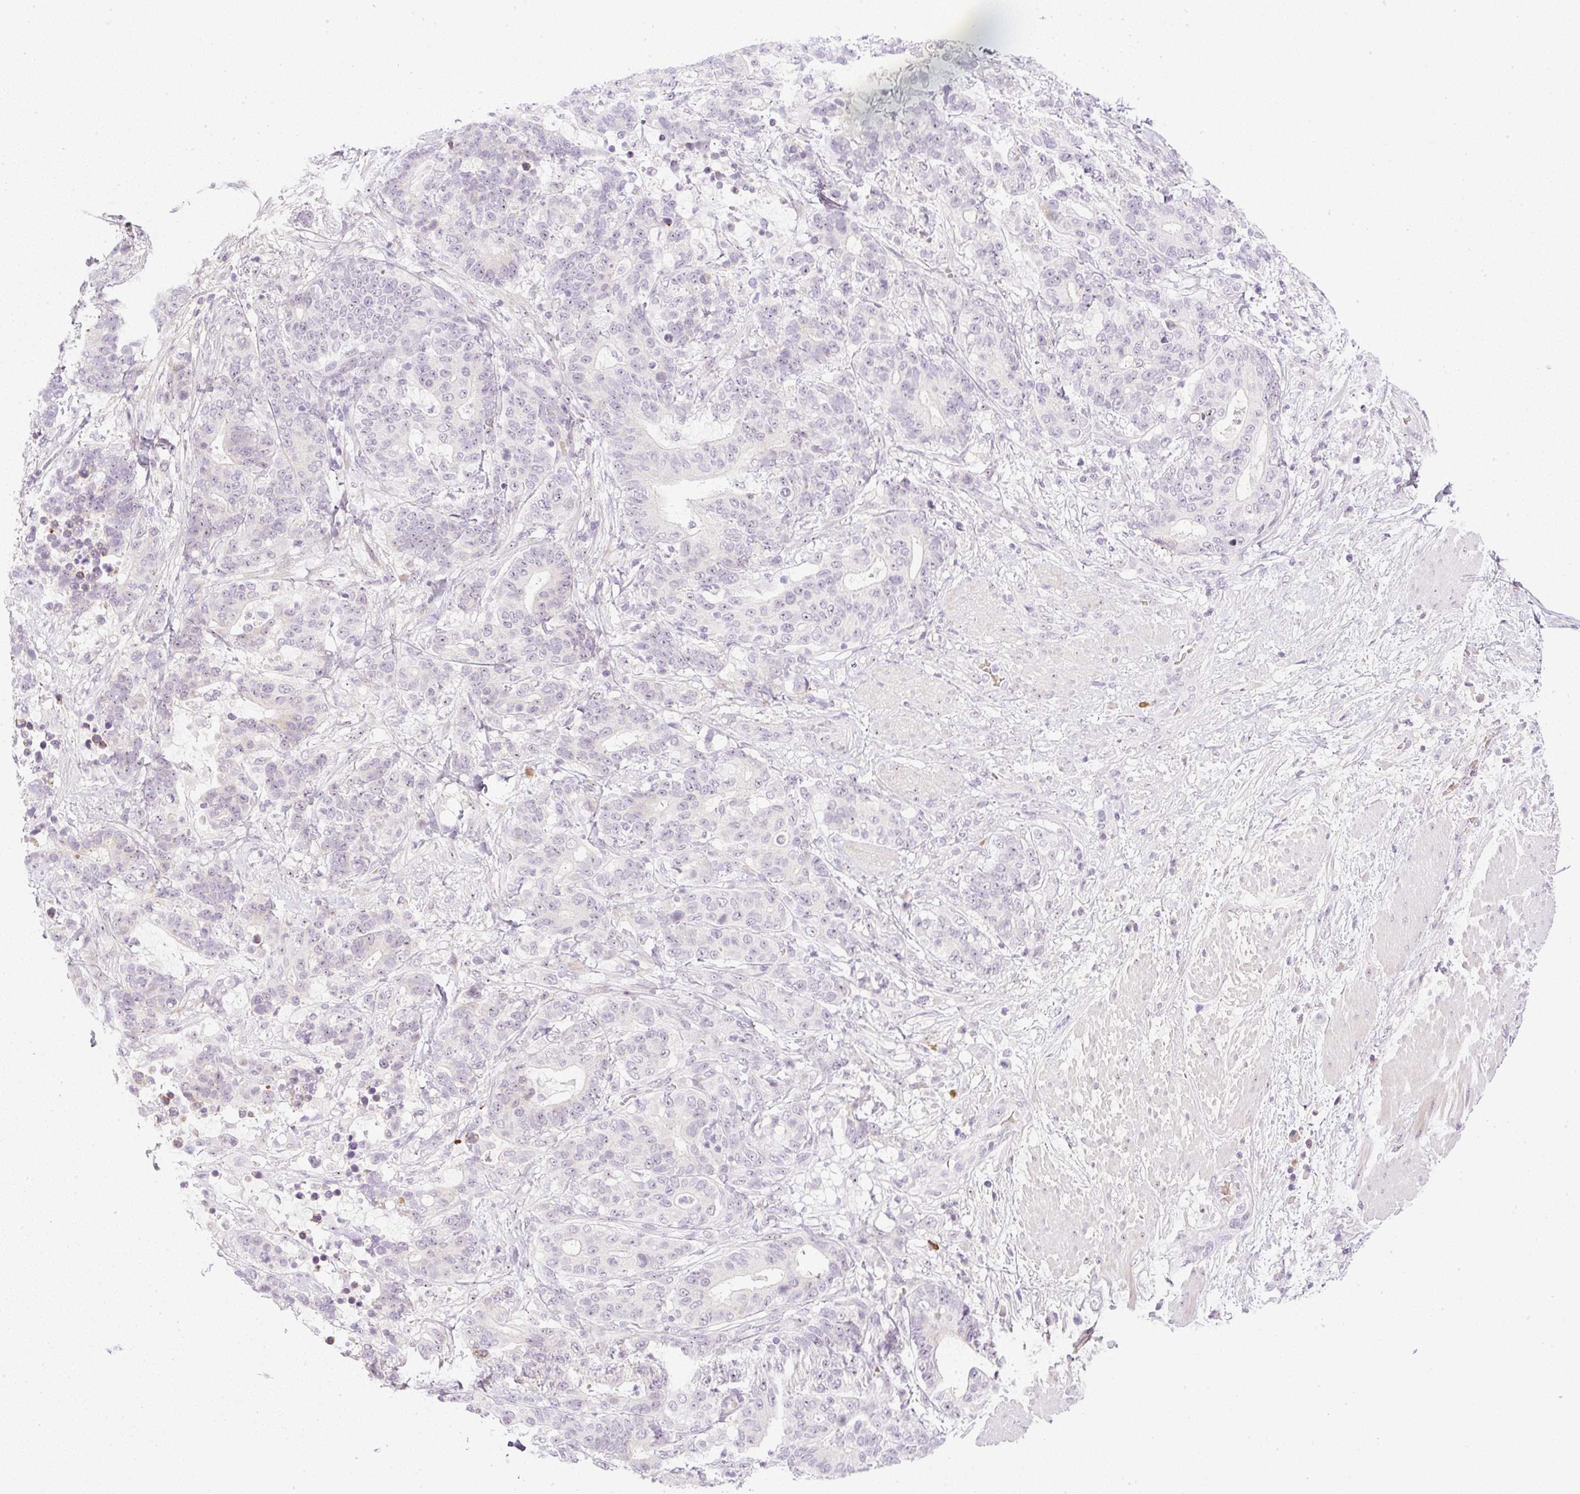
{"staining": {"intensity": "weak", "quantity": "<25%", "location": "cytoplasmic/membranous,nuclear"}, "tissue": "stomach cancer", "cell_type": "Tumor cells", "image_type": "cancer", "snomed": [{"axis": "morphology", "description": "Normal tissue, NOS"}, {"axis": "morphology", "description": "Adenocarcinoma, NOS"}, {"axis": "topography", "description": "Stomach"}], "caption": "Immunohistochemistry (IHC) photomicrograph of neoplastic tissue: human adenocarcinoma (stomach) stained with DAB shows no significant protein staining in tumor cells.", "gene": "AAR2", "patient": {"sex": "female", "age": 64}}